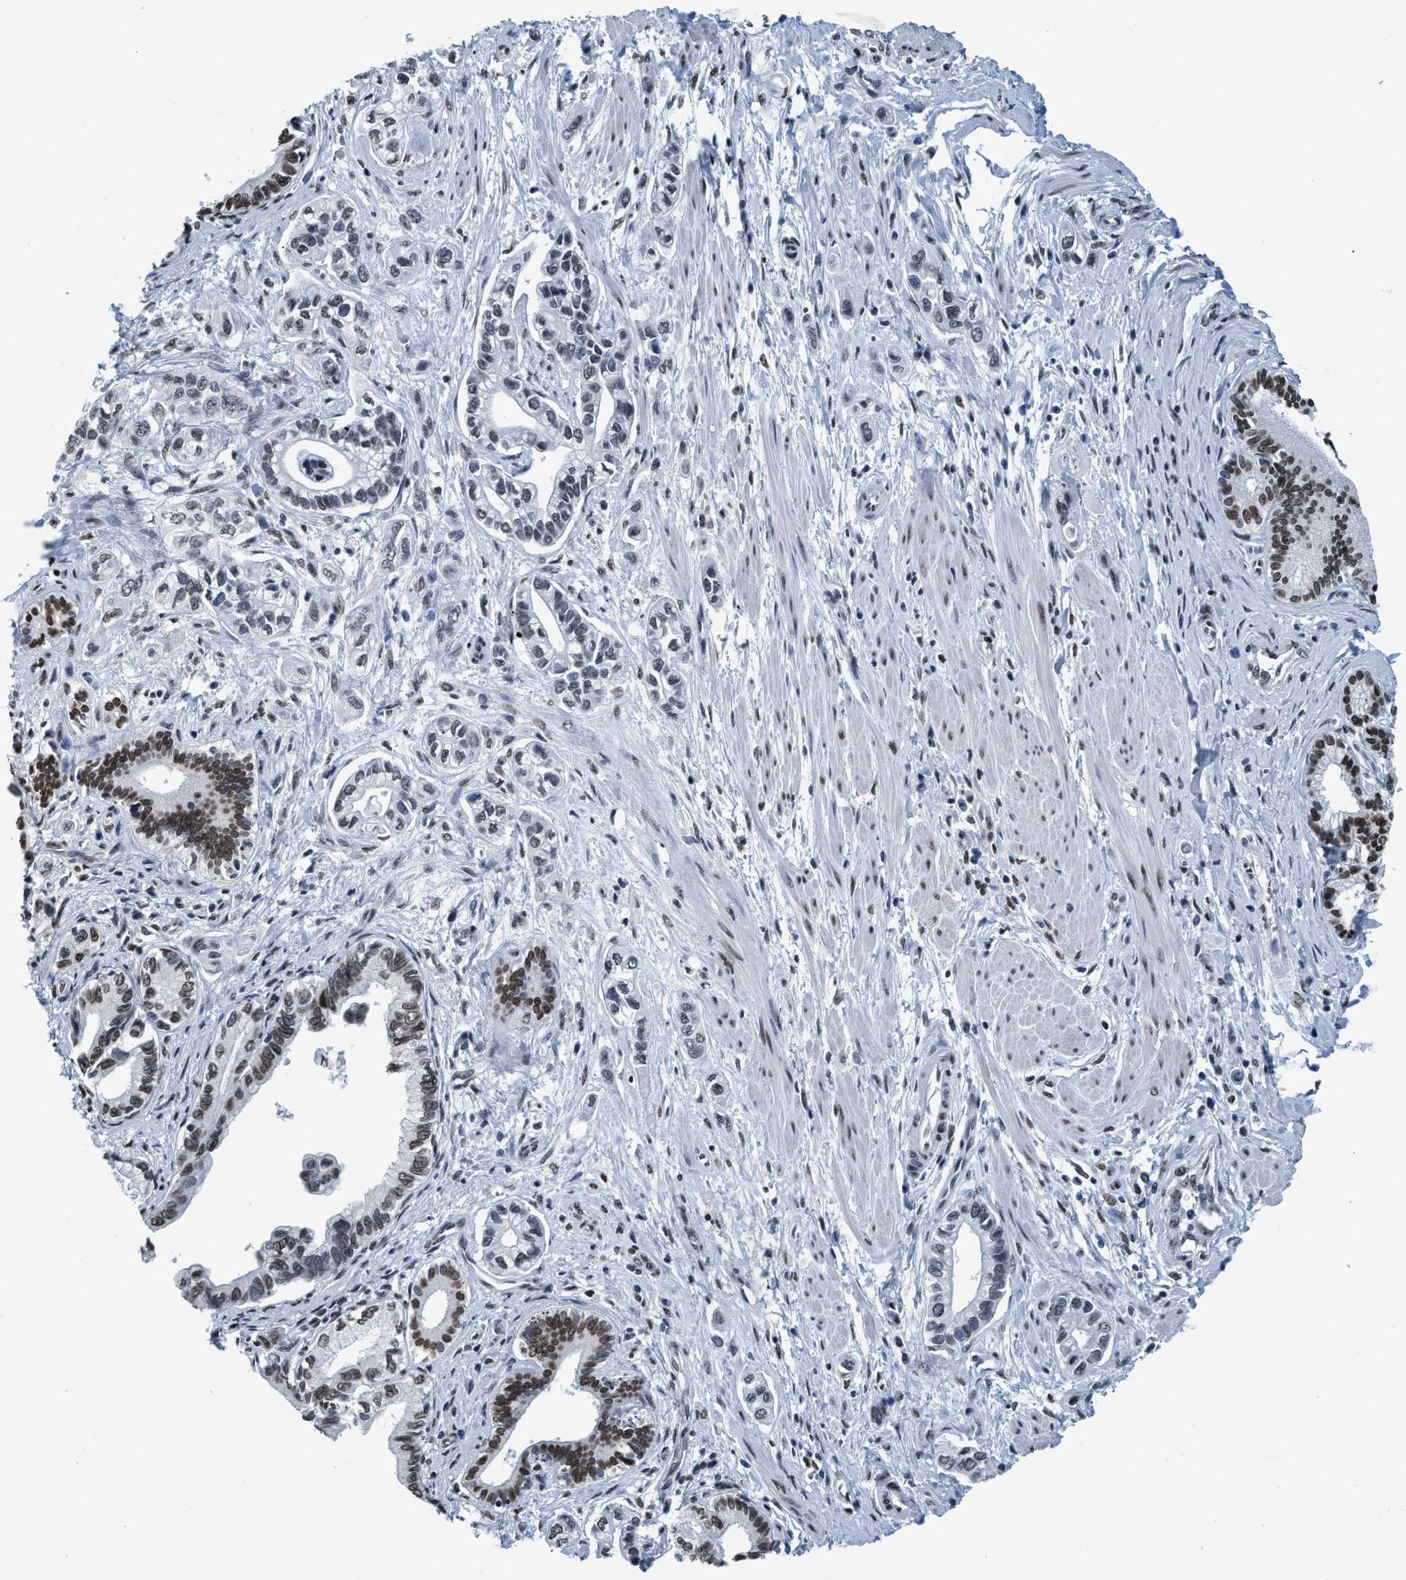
{"staining": {"intensity": "moderate", "quantity": "25%-75%", "location": "nuclear"}, "tissue": "pancreatic cancer", "cell_type": "Tumor cells", "image_type": "cancer", "snomed": [{"axis": "morphology", "description": "Adenocarcinoma, NOS"}, {"axis": "topography", "description": "Pancreas"}], "caption": "Immunohistochemistry (IHC) image of pancreatic adenocarcinoma stained for a protein (brown), which shows medium levels of moderate nuclear positivity in approximately 25%-75% of tumor cells.", "gene": "CCNE2", "patient": {"sex": "male", "age": 74}}